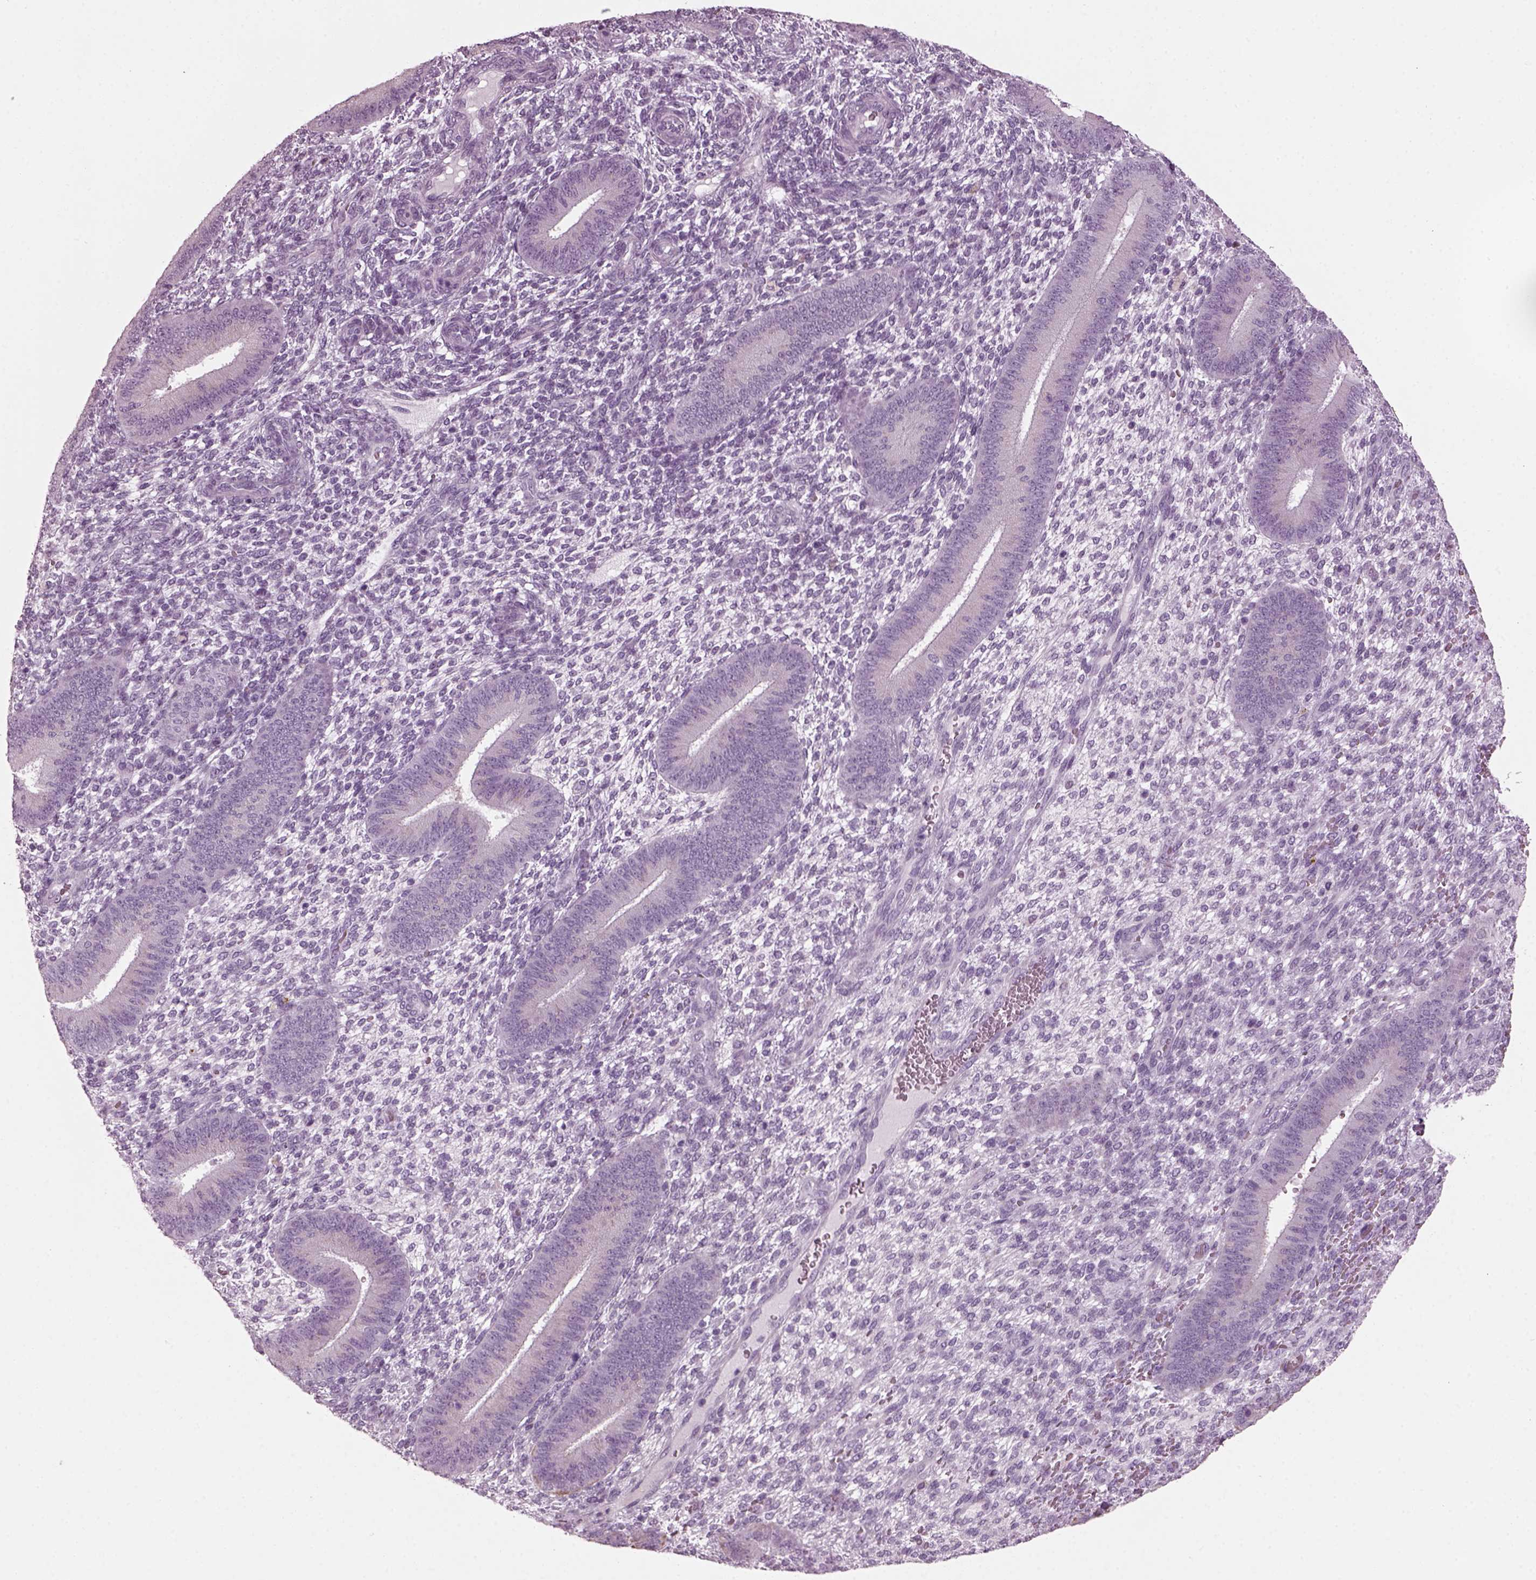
{"staining": {"intensity": "negative", "quantity": "none", "location": "none"}, "tissue": "endometrium", "cell_type": "Cells in endometrial stroma", "image_type": "normal", "snomed": [{"axis": "morphology", "description": "Normal tissue, NOS"}, {"axis": "topography", "description": "Endometrium"}], "caption": "Immunohistochemistry micrograph of benign endometrium: endometrium stained with DAB (3,3'-diaminobenzidine) reveals no significant protein expression in cells in endometrial stroma. Nuclei are stained in blue.", "gene": "PRR9", "patient": {"sex": "female", "age": 39}}